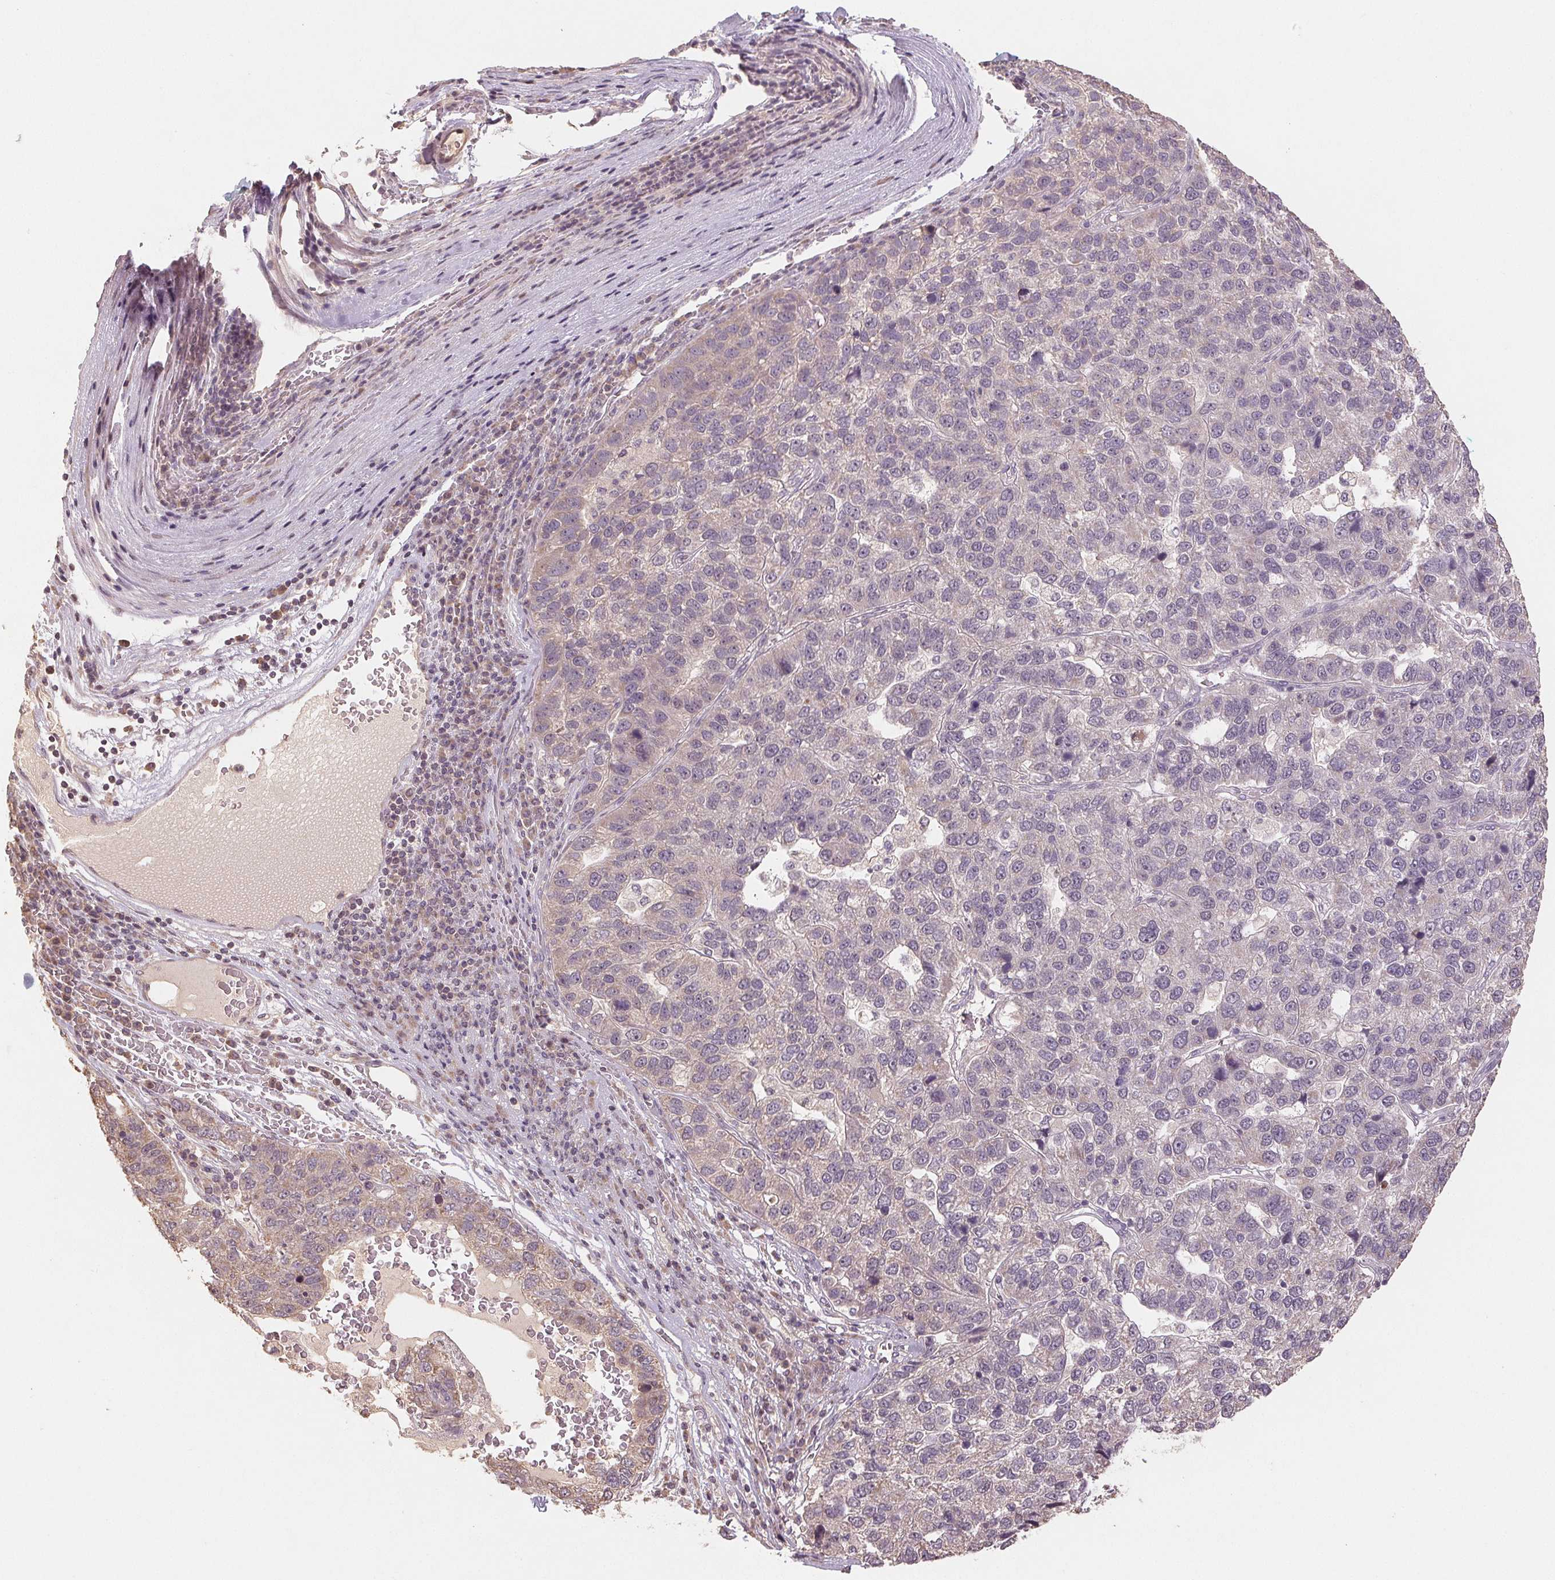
{"staining": {"intensity": "negative", "quantity": "none", "location": "none"}, "tissue": "pancreatic cancer", "cell_type": "Tumor cells", "image_type": "cancer", "snomed": [{"axis": "morphology", "description": "Adenocarcinoma, NOS"}, {"axis": "topography", "description": "Pancreas"}], "caption": "Immunohistochemistry micrograph of neoplastic tissue: pancreatic adenocarcinoma stained with DAB demonstrates no significant protein expression in tumor cells. (Immunohistochemistry, brightfield microscopy, high magnification).", "gene": "COX14", "patient": {"sex": "female", "age": 61}}